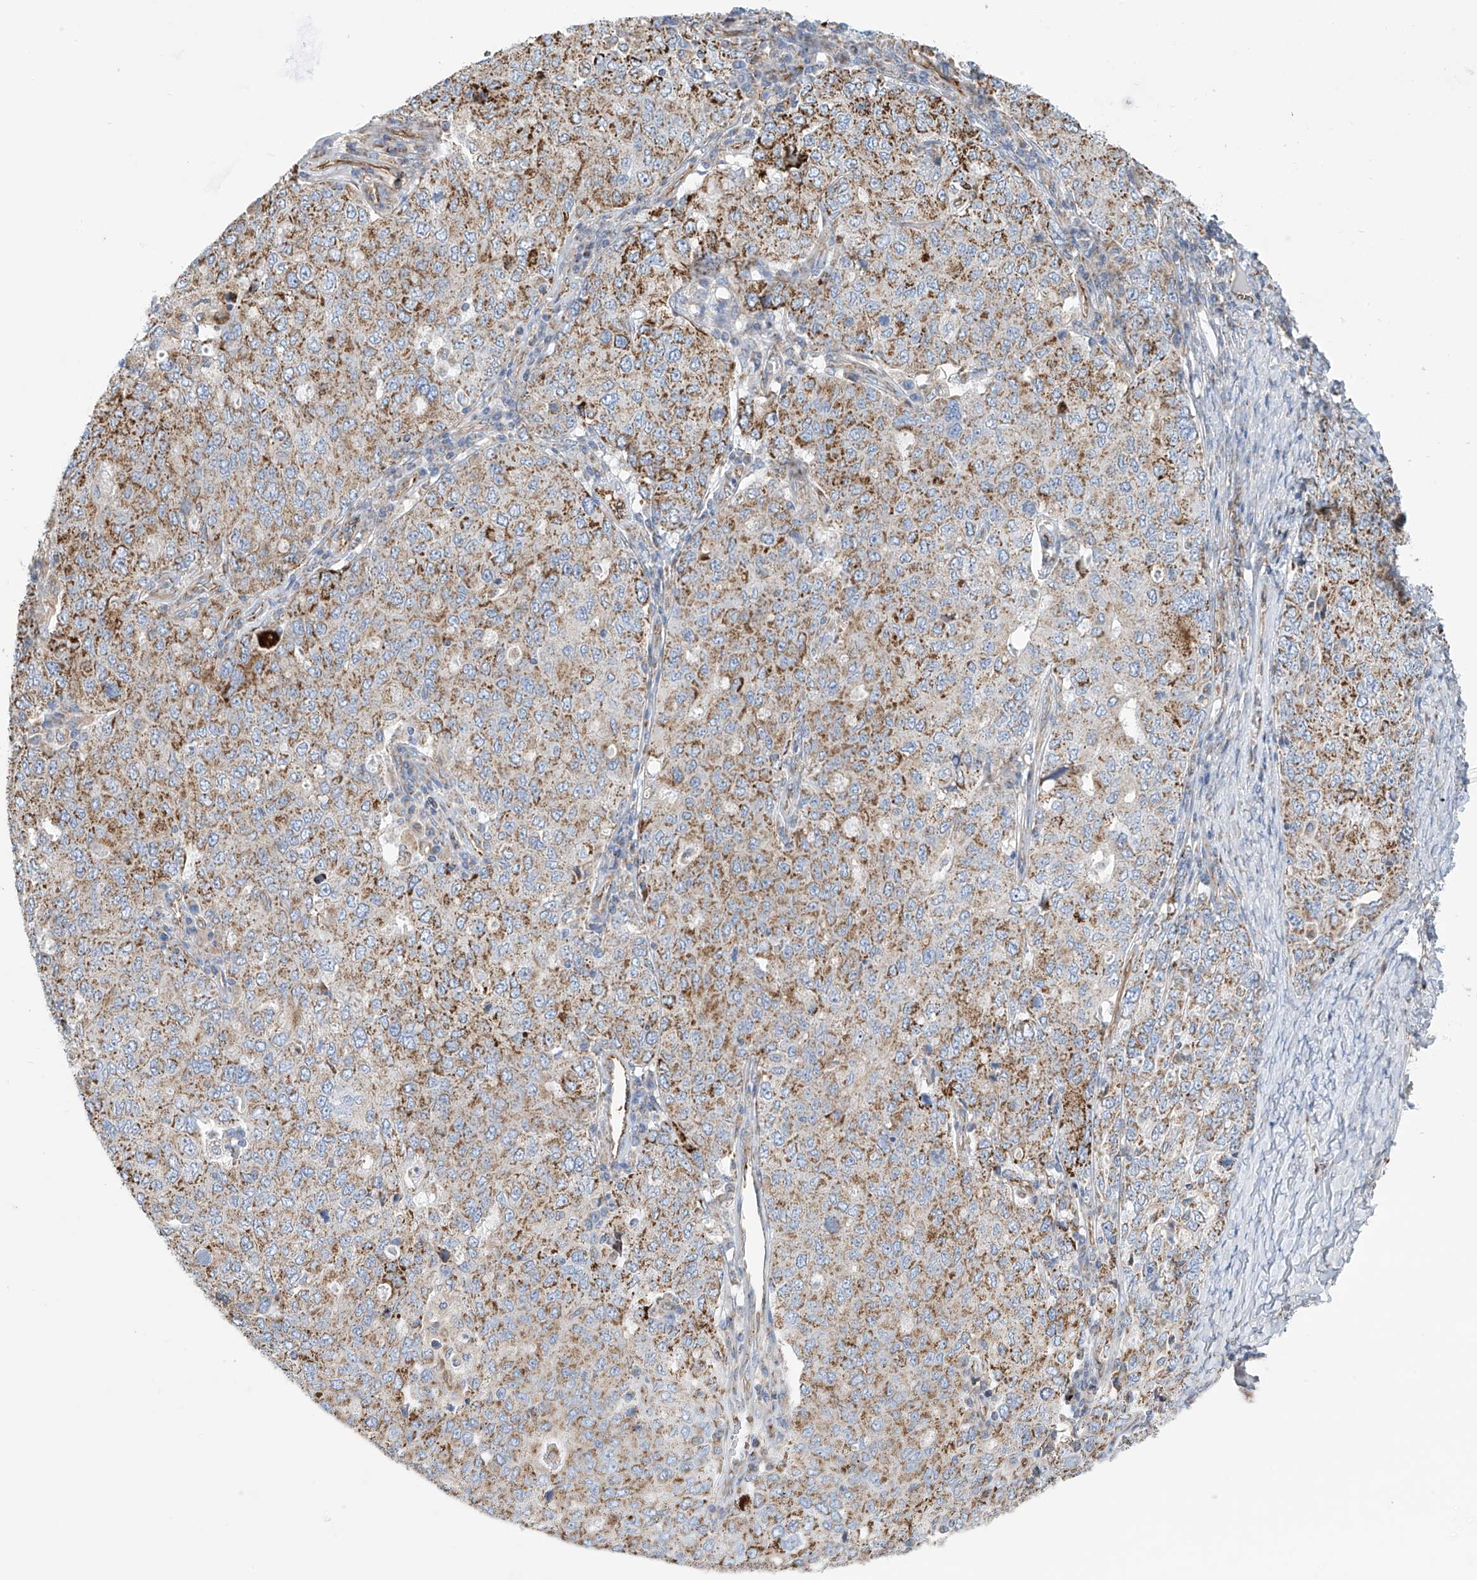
{"staining": {"intensity": "moderate", "quantity": "25%-75%", "location": "cytoplasmic/membranous"}, "tissue": "ovarian cancer", "cell_type": "Tumor cells", "image_type": "cancer", "snomed": [{"axis": "morphology", "description": "Carcinoma, endometroid"}, {"axis": "topography", "description": "Ovary"}], "caption": "A histopathology image of endometroid carcinoma (ovarian) stained for a protein displays moderate cytoplasmic/membranous brown staining in tumor cells.", "gene": "EIF5B", "patient": {"sex": "female", "age": 62}}